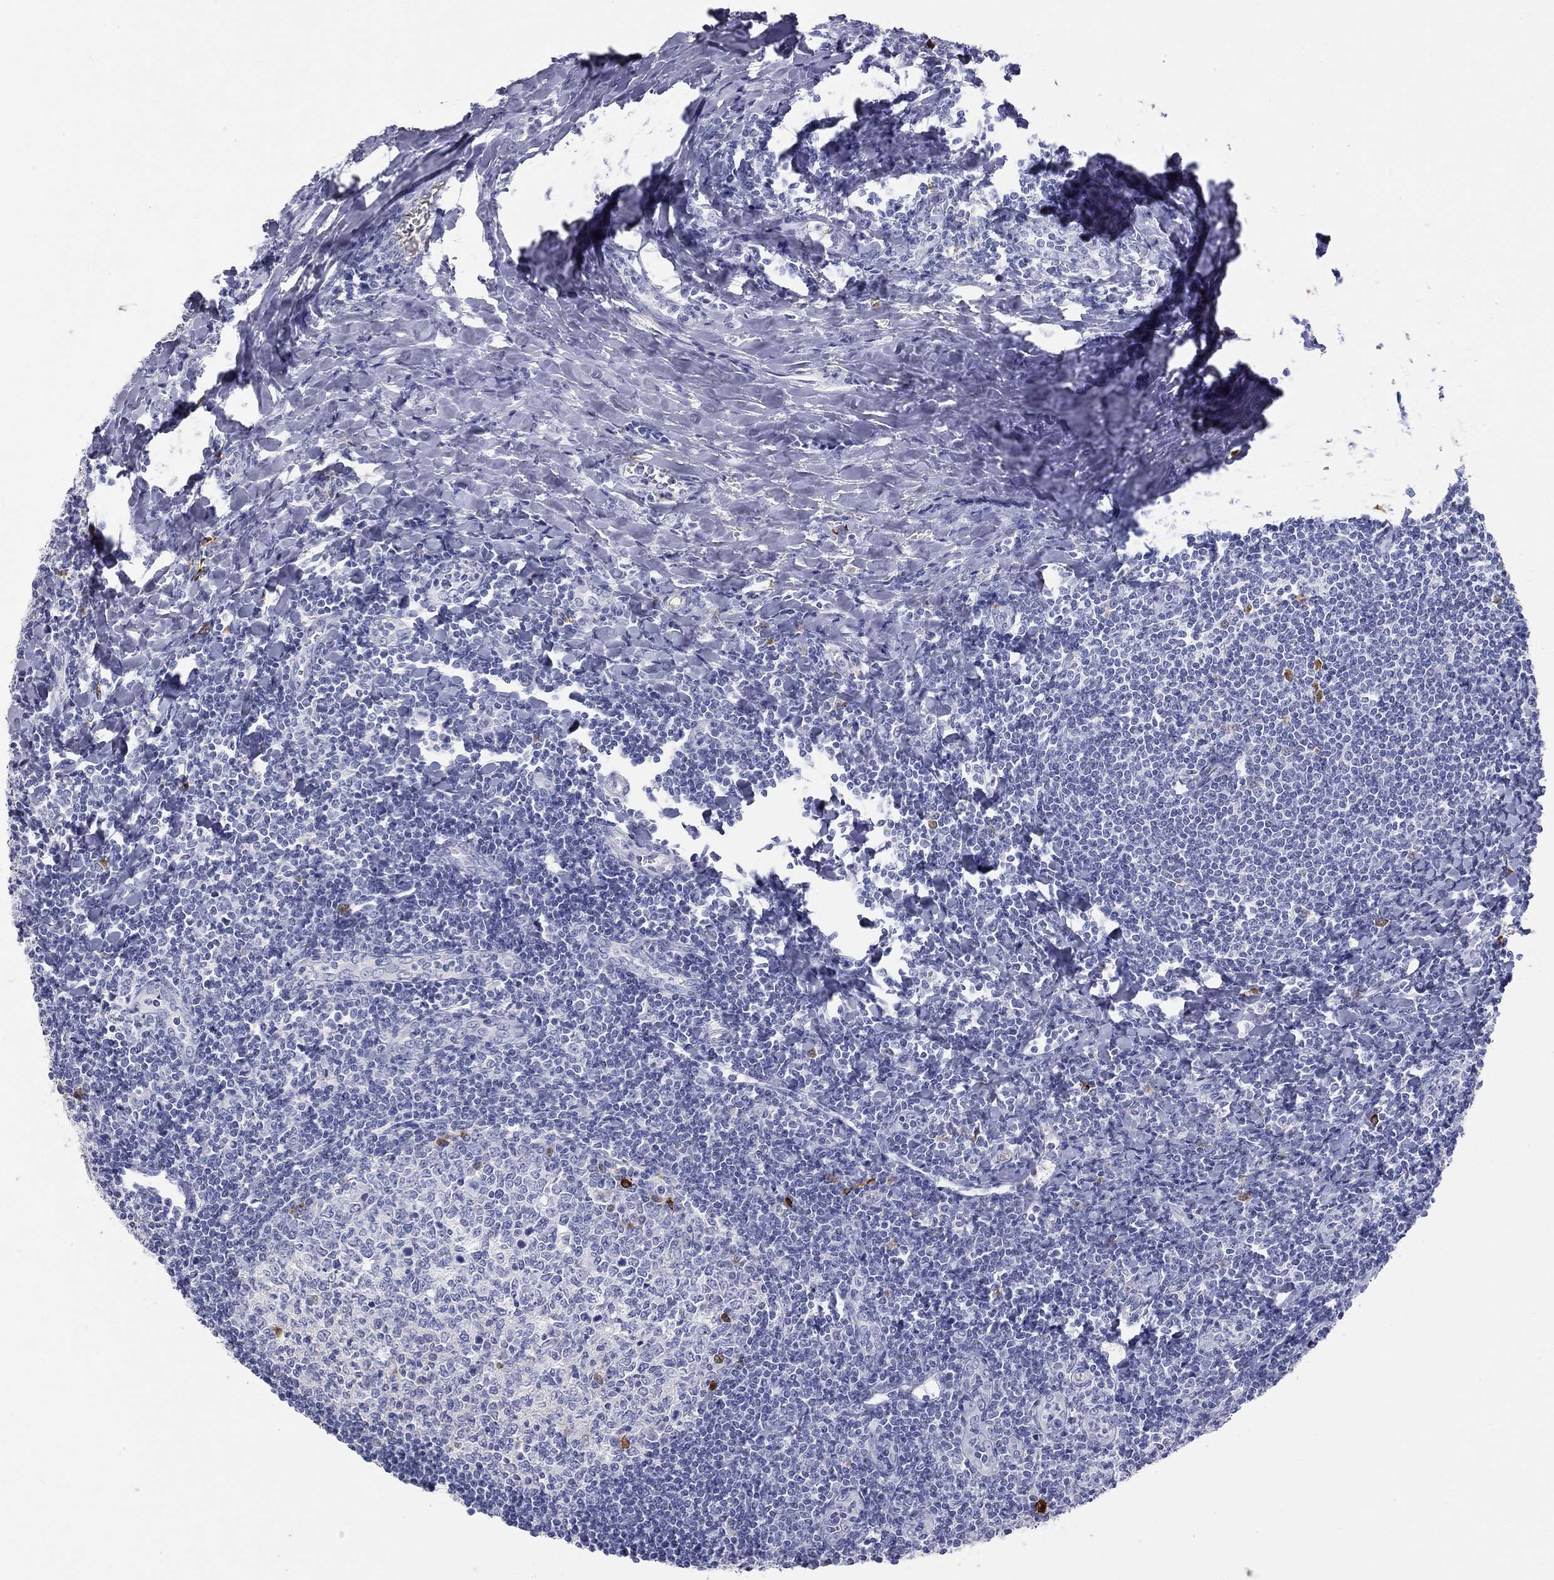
{"staining": {"intensity": "strong", "quantity": "<25%", "location": "cytoplasmic/membranous"}, "tissue": "tonsil", "cell_type": "Germinal center cells", "image_type": "normal", "snomed": [{"axis": "morphology", "description": "Normal tissue, NOS"}, {"axis": "topography", "description": "Tonsil"}], "caption": "The image reveals immunohistochemical staining of benign tonsil. There is strong cytoplasmic/membranous positivity is appreciated in approximately <25% of germinal center cells.", "gene": "PHOX2B", "patient": {"sex": "female", "age": 12}}